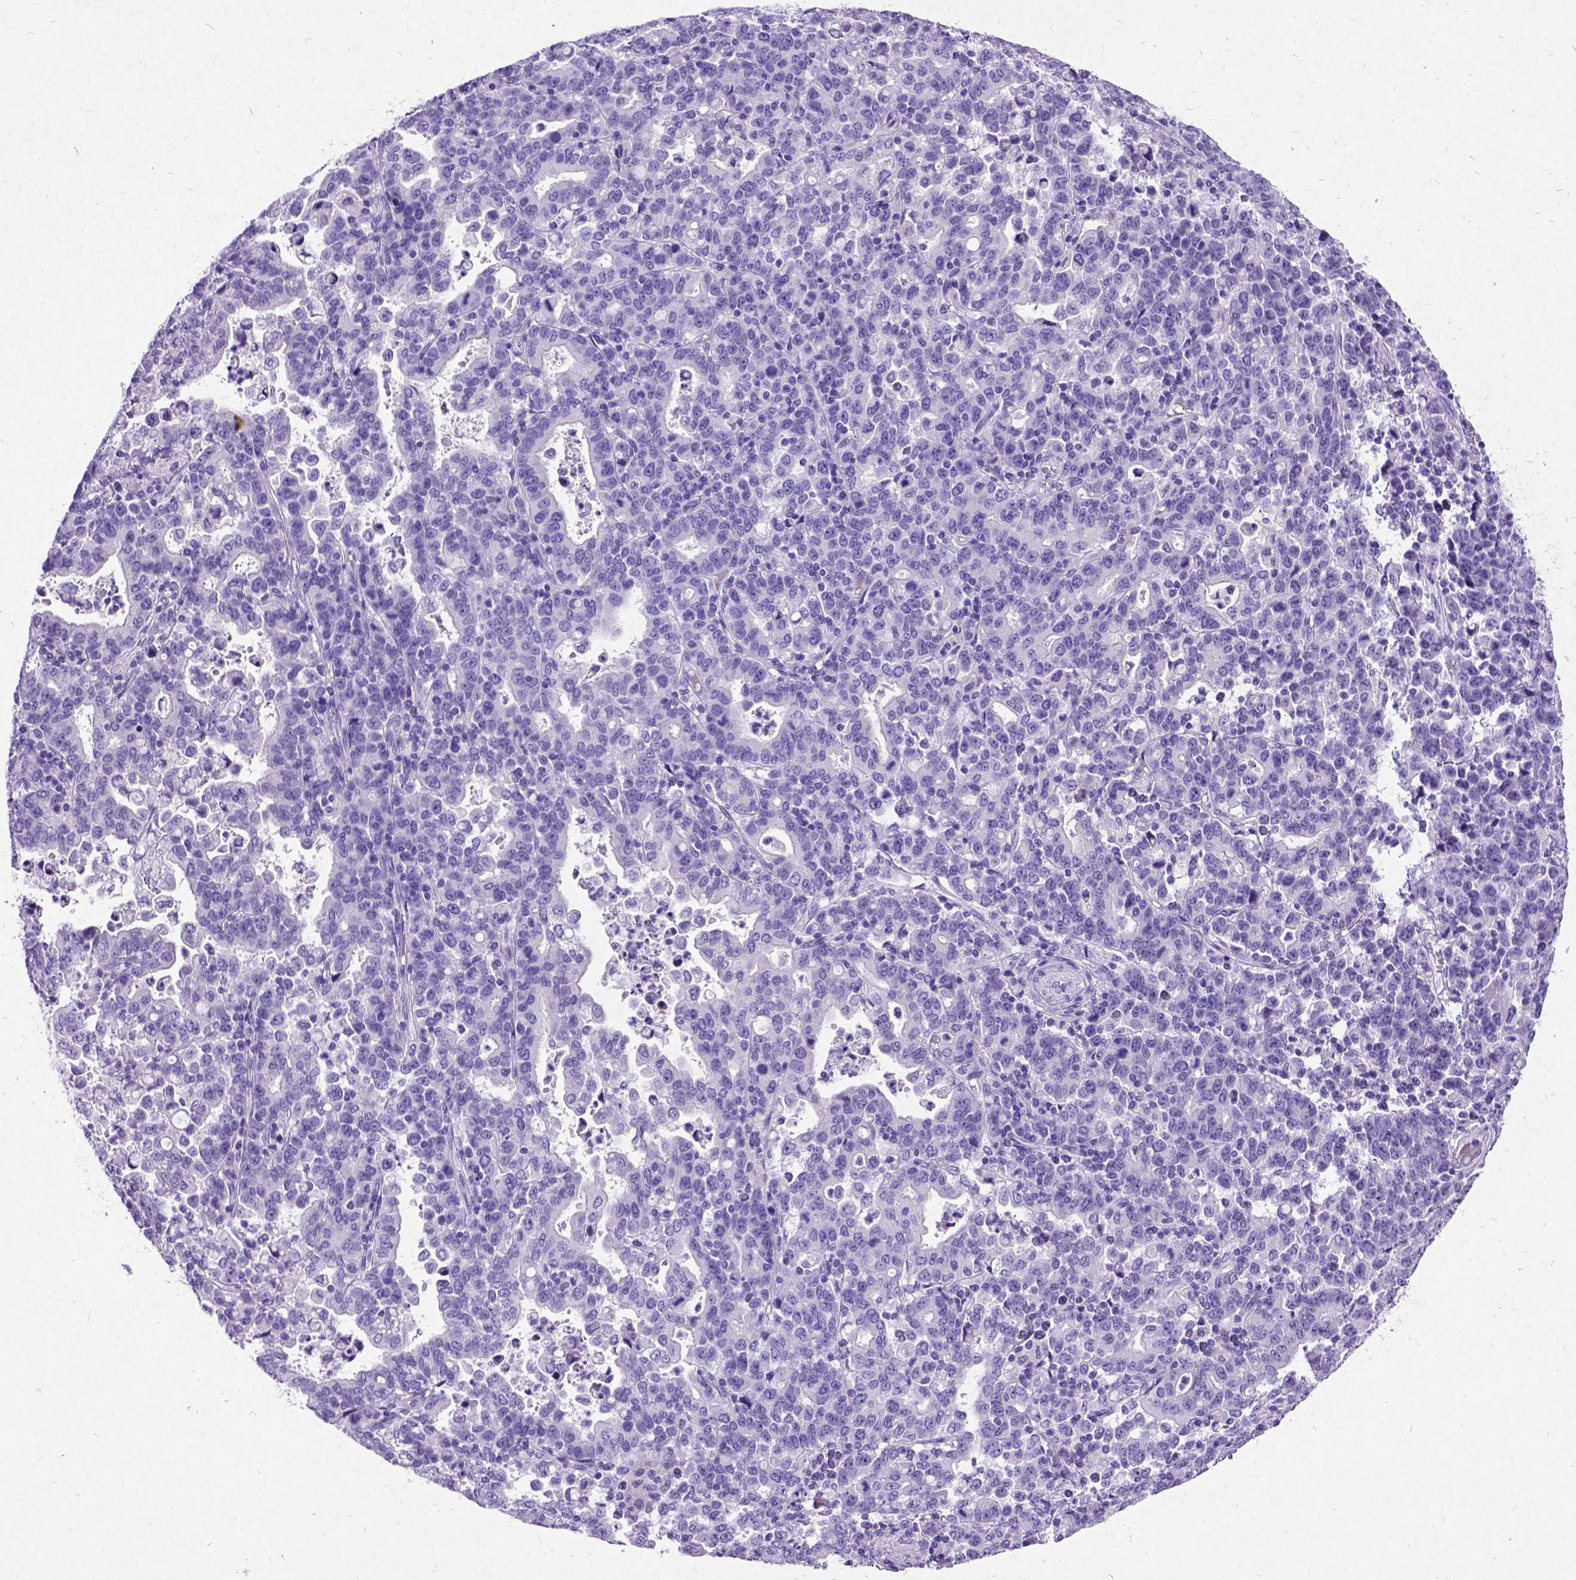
{"staining": {"intensity": "negative", "quantity": "none", "location": "none"}, "tissue": "stomach cancer", "cell_type": "Tumor cells", "image_type": "cancer", "snomed": [{"axis": "morphology", "description": "Adenocarcinoma, NOS"}, {"axis": "topography", "description": "Stomach"}], "caption": "This is a micrograph of immunohistochemistry (IHC) staining of stomach adenocarcinoma, which shows no expression in tumor cells. Nuclei are stained in blue.", "gene": "NEUROD4", "patient": {"sex": "male", "age": 82}}